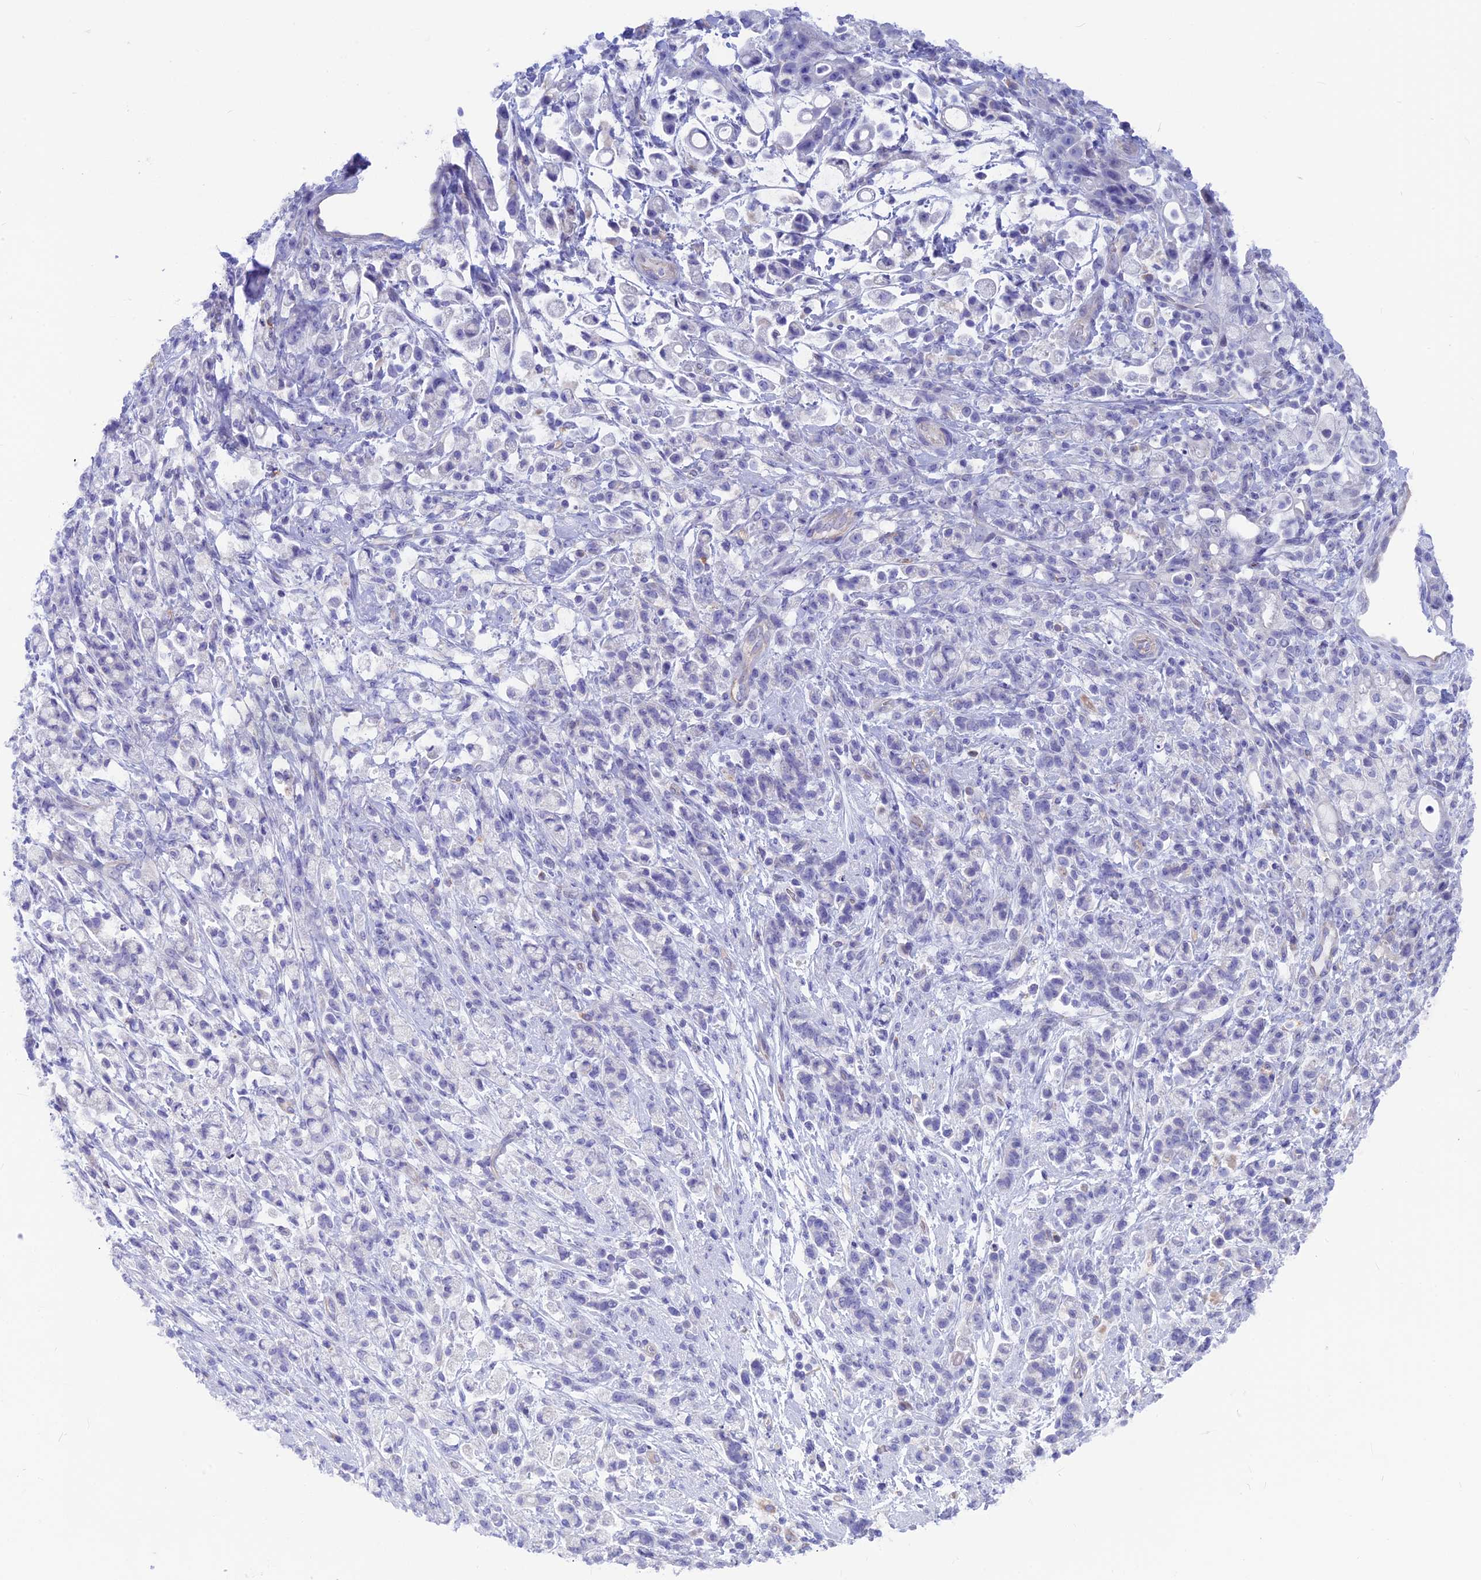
{"staining": {"intensity": "negative", "quantity": "none", "location": "none"}, "tissue": "stomach cancer", "cell_type": "Tumor cells", "image_type": "cancer", "snomed": [{"axis": "morphology", "description": "Adenocarcinoma, NOS"}, {"axis": "topography", "description": "Stomach"}], "caption": "Immunohistochemistry (IHC) of stomach cancer (adenocarcinoma) exhibits no positivity in tumor cells. Nuclei are stained in blue.", "gene": "GNGT2", "patient": {"sex": "female", "age": 60}}